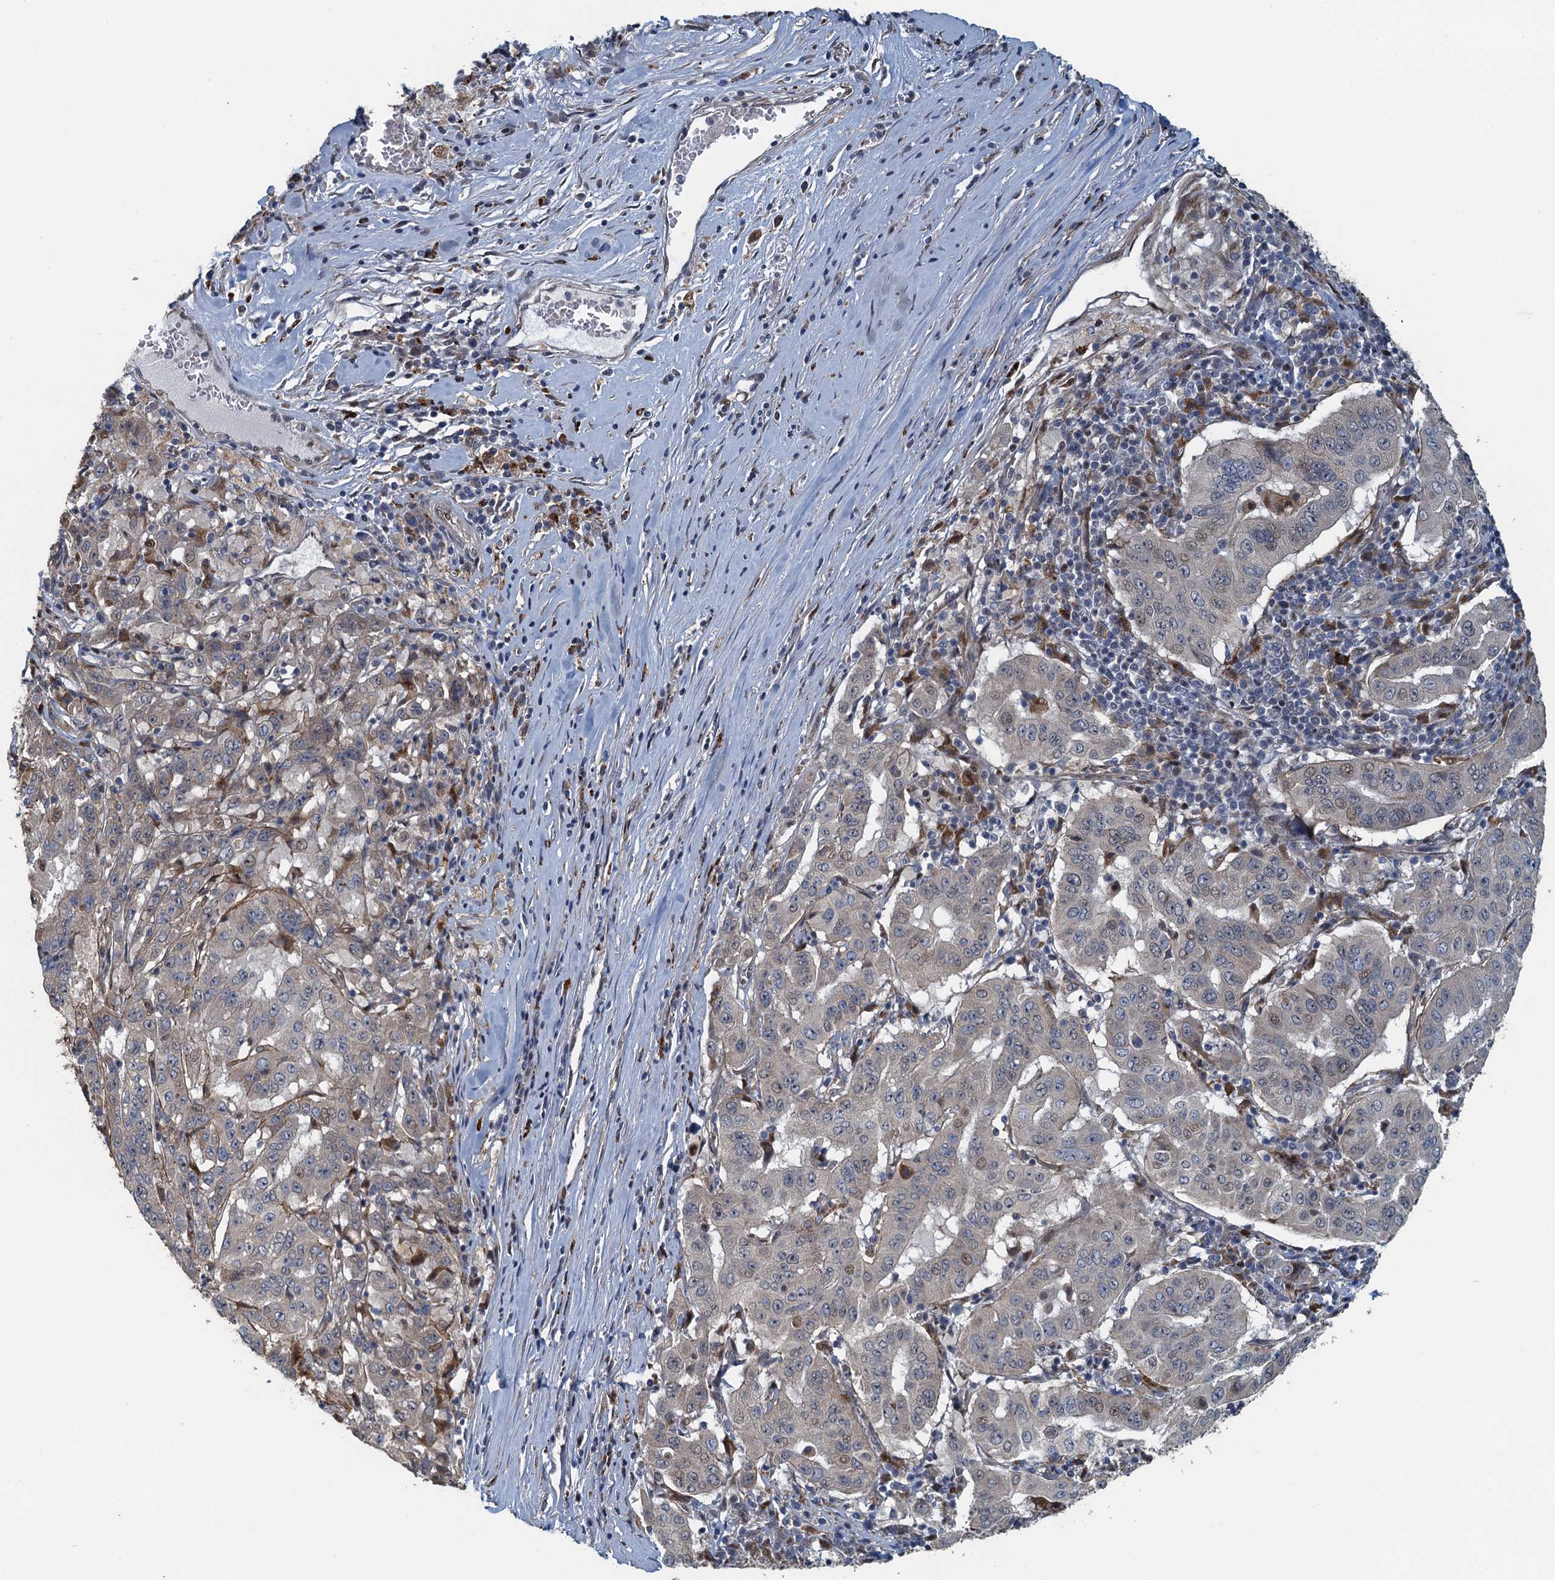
{"staining": {"intensity": "moderate", "quantity": "<25%", "location": "nuclear"}, "tissue": "pancreatic cancer", "cell_type": "Tumor cells", "image_type": "cancer", "snomed": [{"axis": "morphology", "description": "Adenocarcinoma, NOS"}, {"axis": "topography", "description": "Pancreas"}], "caption": "About <25% of tumor cells in pancreatic adenocarcinoma exhibit moderate nuclear protein positivity as visualized by brown immunohistochemical staining.", "gene": "AGRN", "patient": {"sex": "male", "age": 63}}